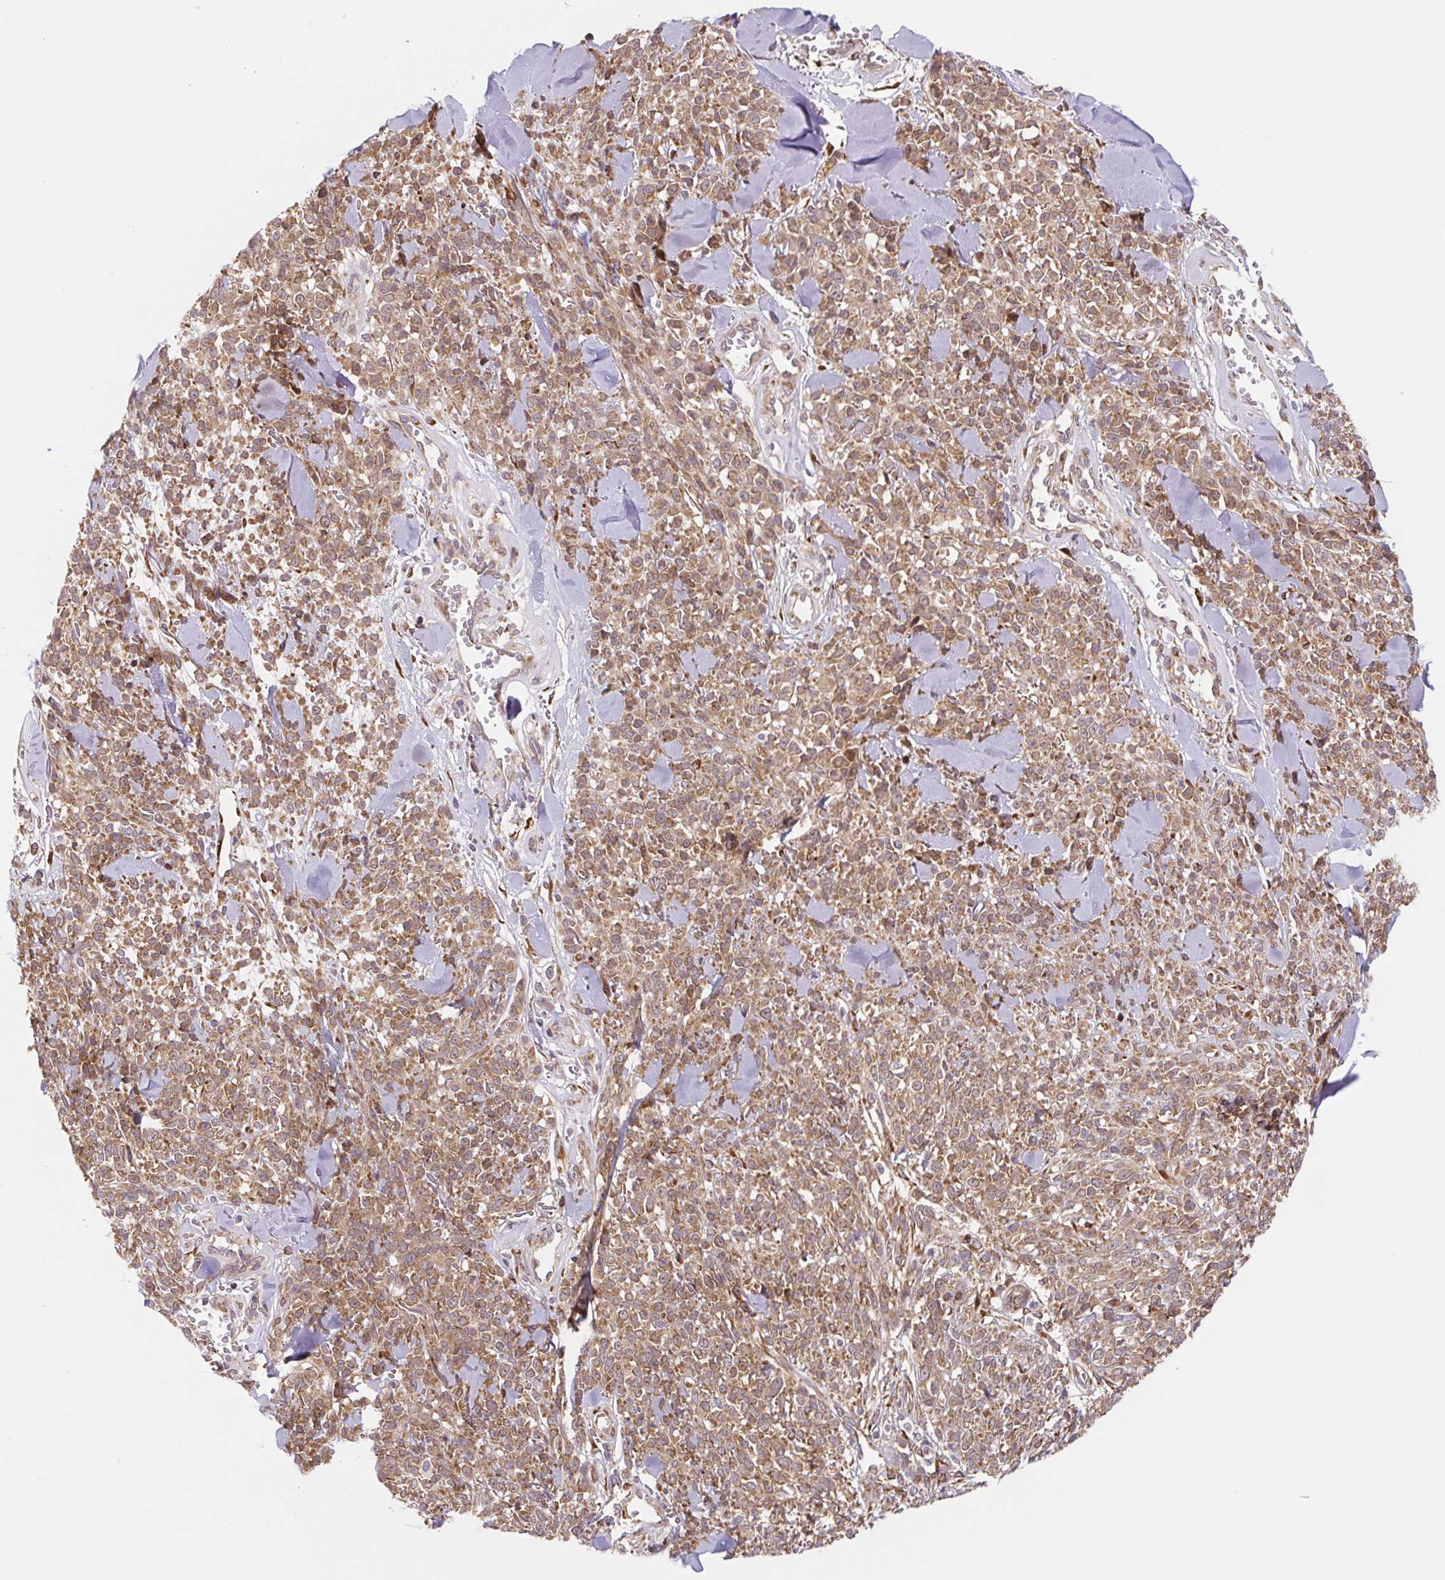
{"staining": {"intensity": "moderate", "quantity": ">75%", "location": "cytoplasmic/membranous"}, "tissue": "melanoma", "cell_type": "Tumor cells", "image_type": "cancer", "snomed": [{"axis": "morphology", "description": "Malignant melanoma, NOS"}, {"axis": "topography", "description": "Skin"}, {"axis": "topography", "description": "Skin of trunk"}], "caption": "IHC micrograph of neoplastic tissue: human malignant melanoma stained using immunohistochemistry displays medium levels of moderate protein expression localized specifically in the cytoplasmic/membranous of tumor cells, appearing as a cytoplasmic/membranous brown color.", "gene": "LYPD5", "patient": {"sex": "male", "age": 74}}